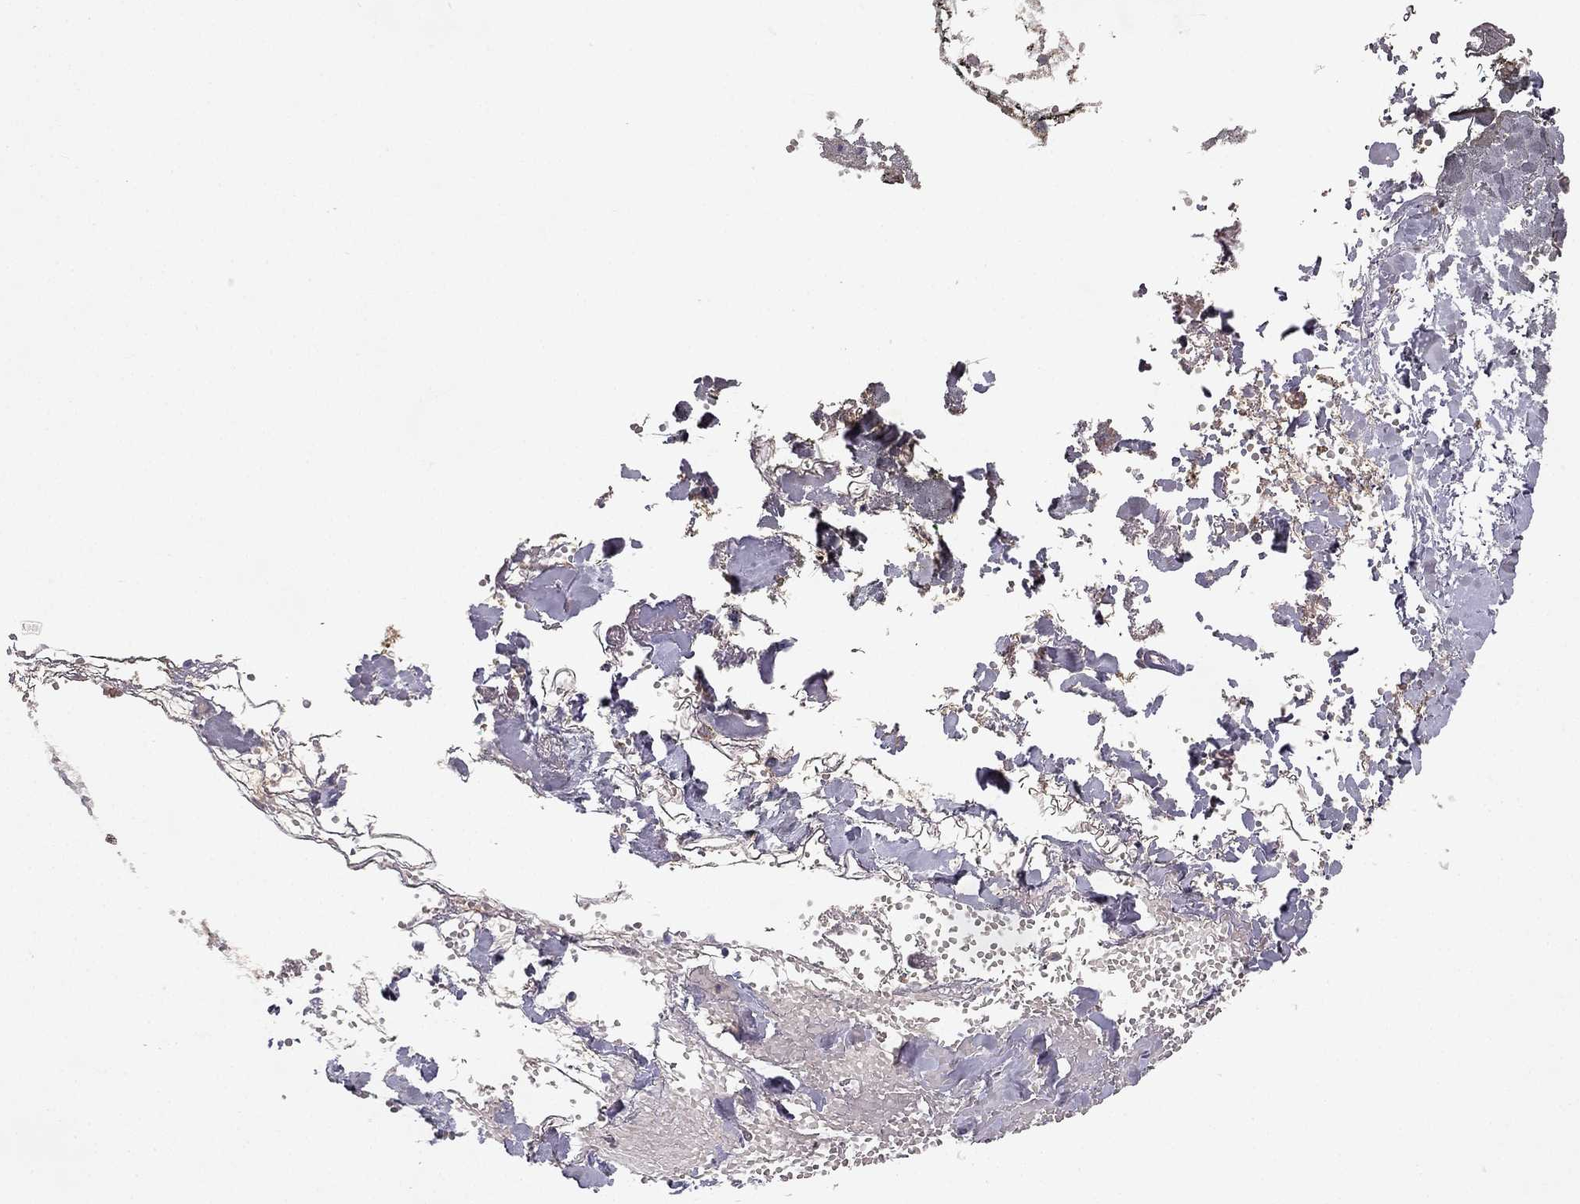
{"staining": {"intensity": "negative", "quantity": "none", "location": "none"}, "tissue": "skin", "cell_type": "Fibroblasts", "image_type": "normal", "snomed": [{"axis": "morphology", "description": "Normal tissue, NOS"}, {"axis": "topography", "description": "Skin"}], "caption": "Immunohistochemistry (IHC) micrograph of unremarkable skin: human skin stained with DAB (3,3'-diaminobenzidine) shows no significant protein positivity in fibroblasts. (DAB immunohistochemistry with hematoxylin counter stain).", "gene": "SLC6A4", "patient": {"sex": "female", "age": 34}}